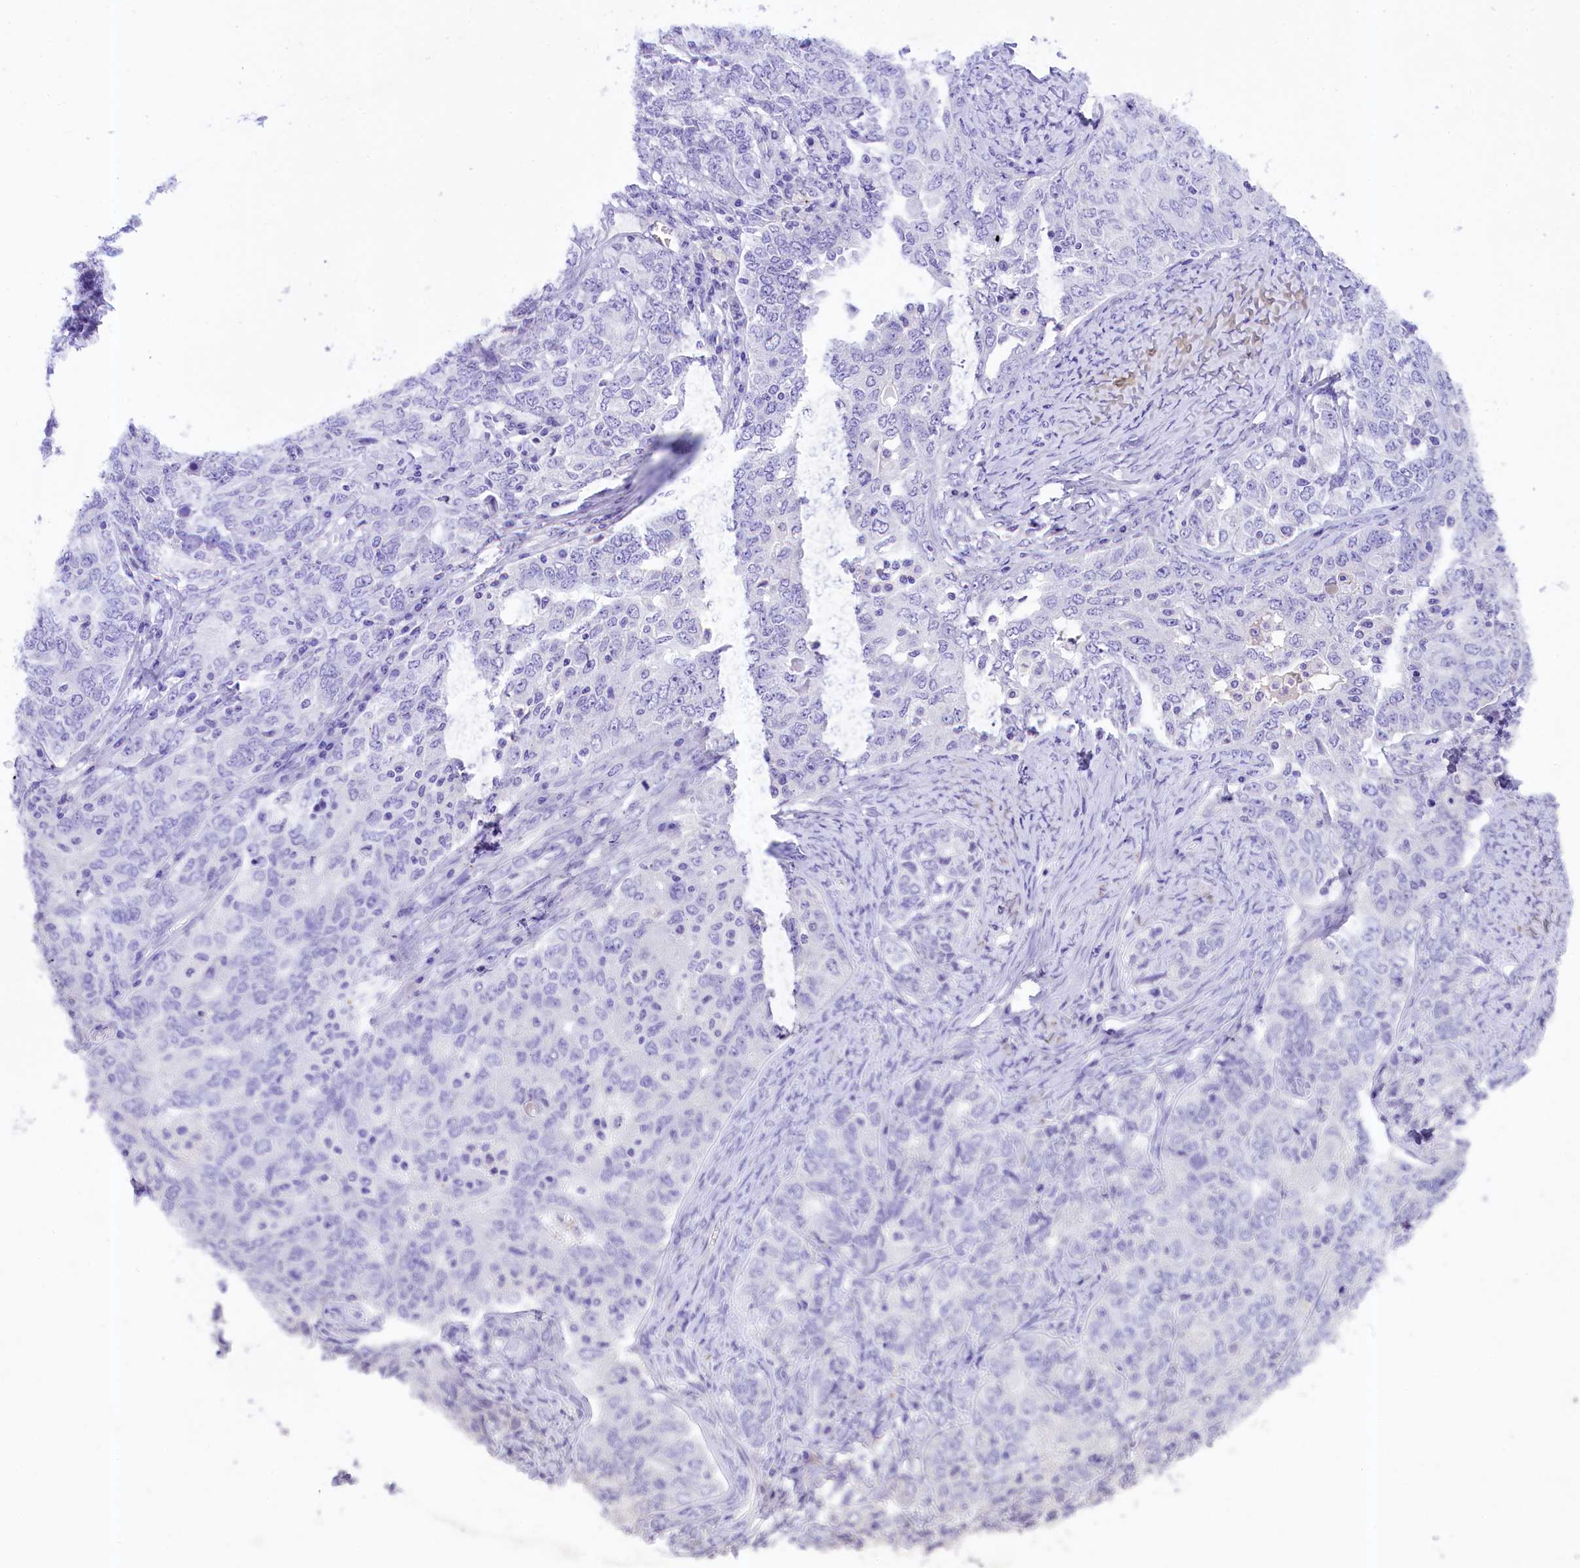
{"staining": {"intensity": "negative", "quantity": "none", "location": "none"}, "tissue": "ovarian cancer", "cell_type": "Tumor cells", "image_type": "cancer", "snomed": [{"axis": "morphology", "description": "Carcinoma, endometroid"}, {"axis": "topography", "description": "Ovary"}], "caption": "Tumor cells are negative for brown protein staining in ovarian cancer (endometroid carcinoma).", "gene": "UBXN6", "patient": {"sex": "female", "age": 62}}